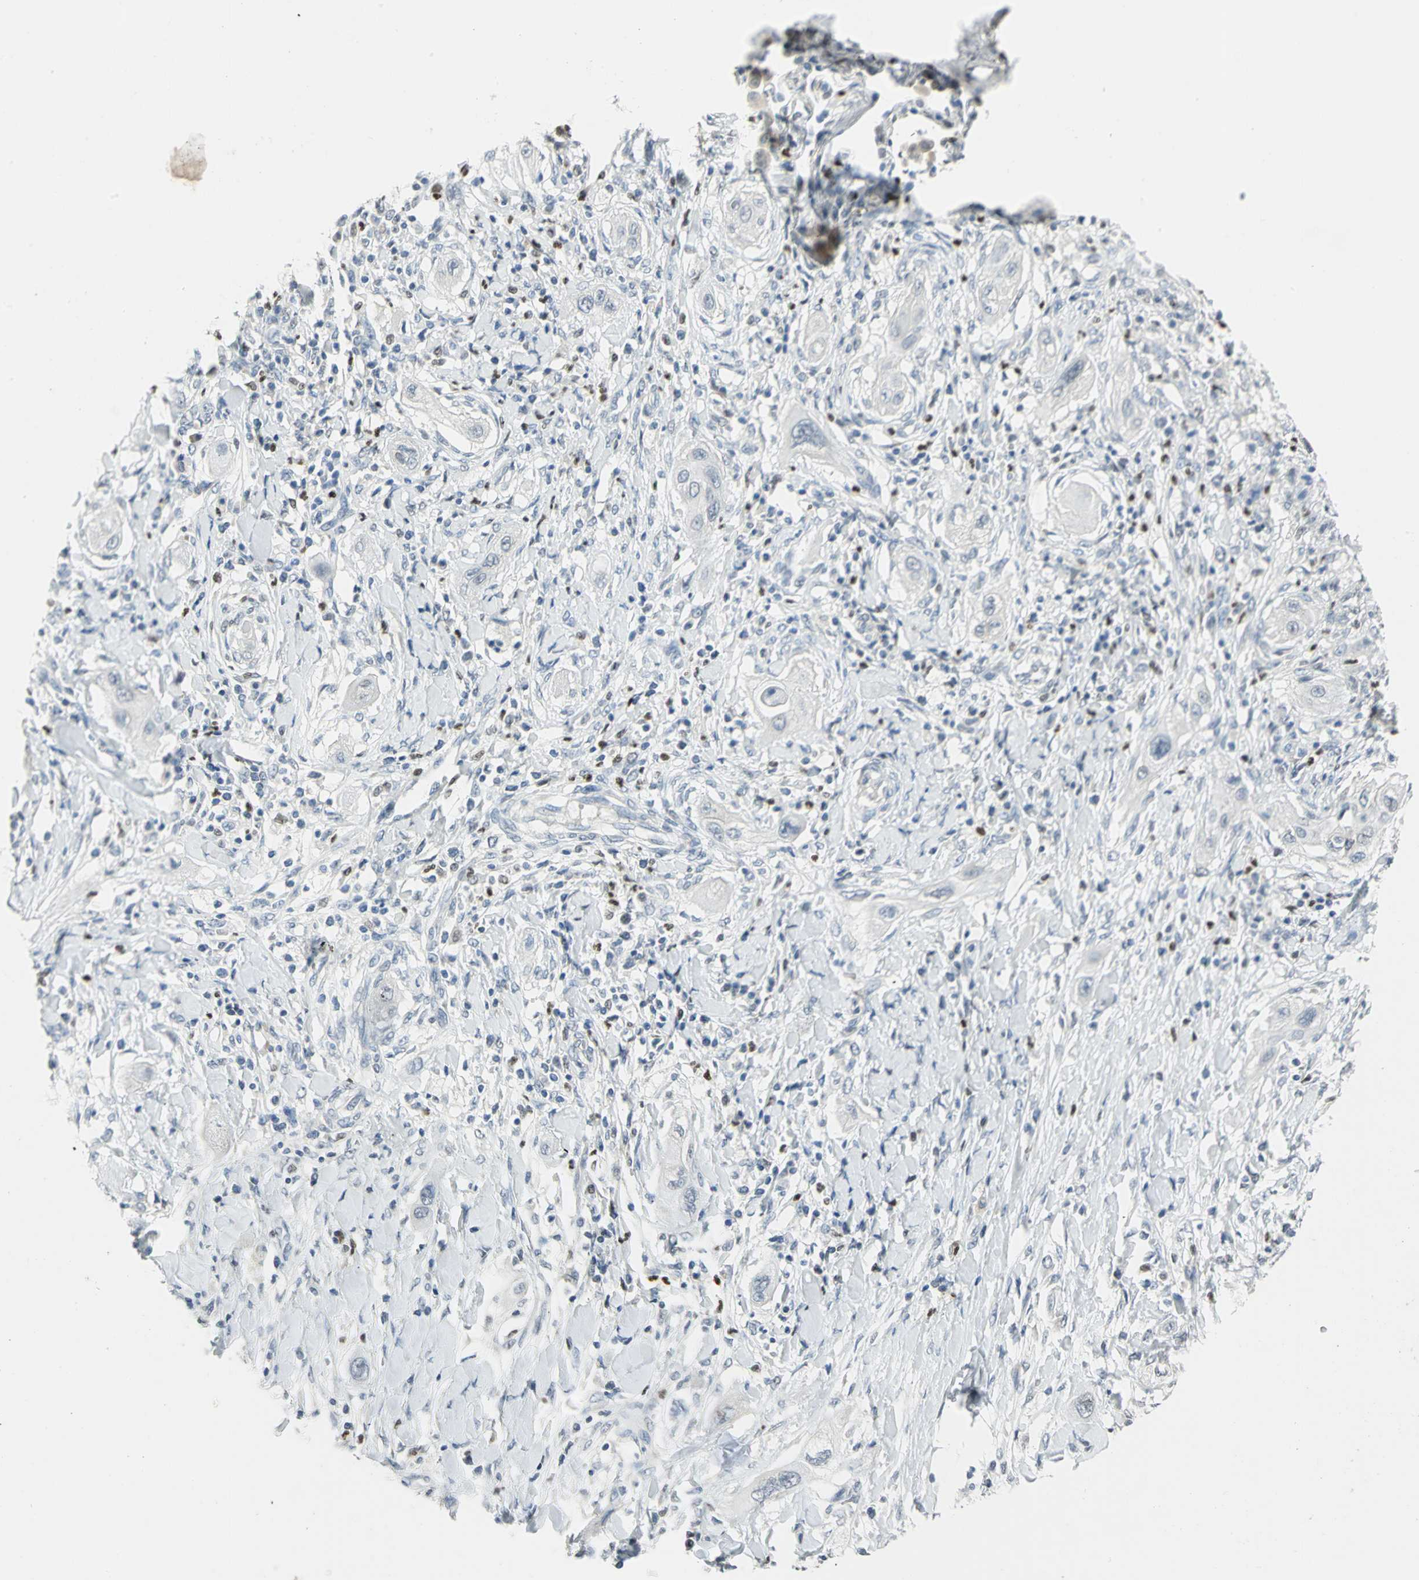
{"staining": {"intensity": "negative", "quantity": "none", "location": "none"}, "tissue": "lung cancer", "cell_type": "Tumor cells", "image_type": "cancer", "snomed": [{"axis": "morphology", "description": "Squamous cell carcinoma, NOS"}, {"axis": "topography", "description": "Lung"}], "caption": "Lung squamous cell carcinoma was stained to show a protein in brown. There is no significant staining in tumor cells.", "gene": "BCL6", "patient": {"sex": "female", "age": 47}}